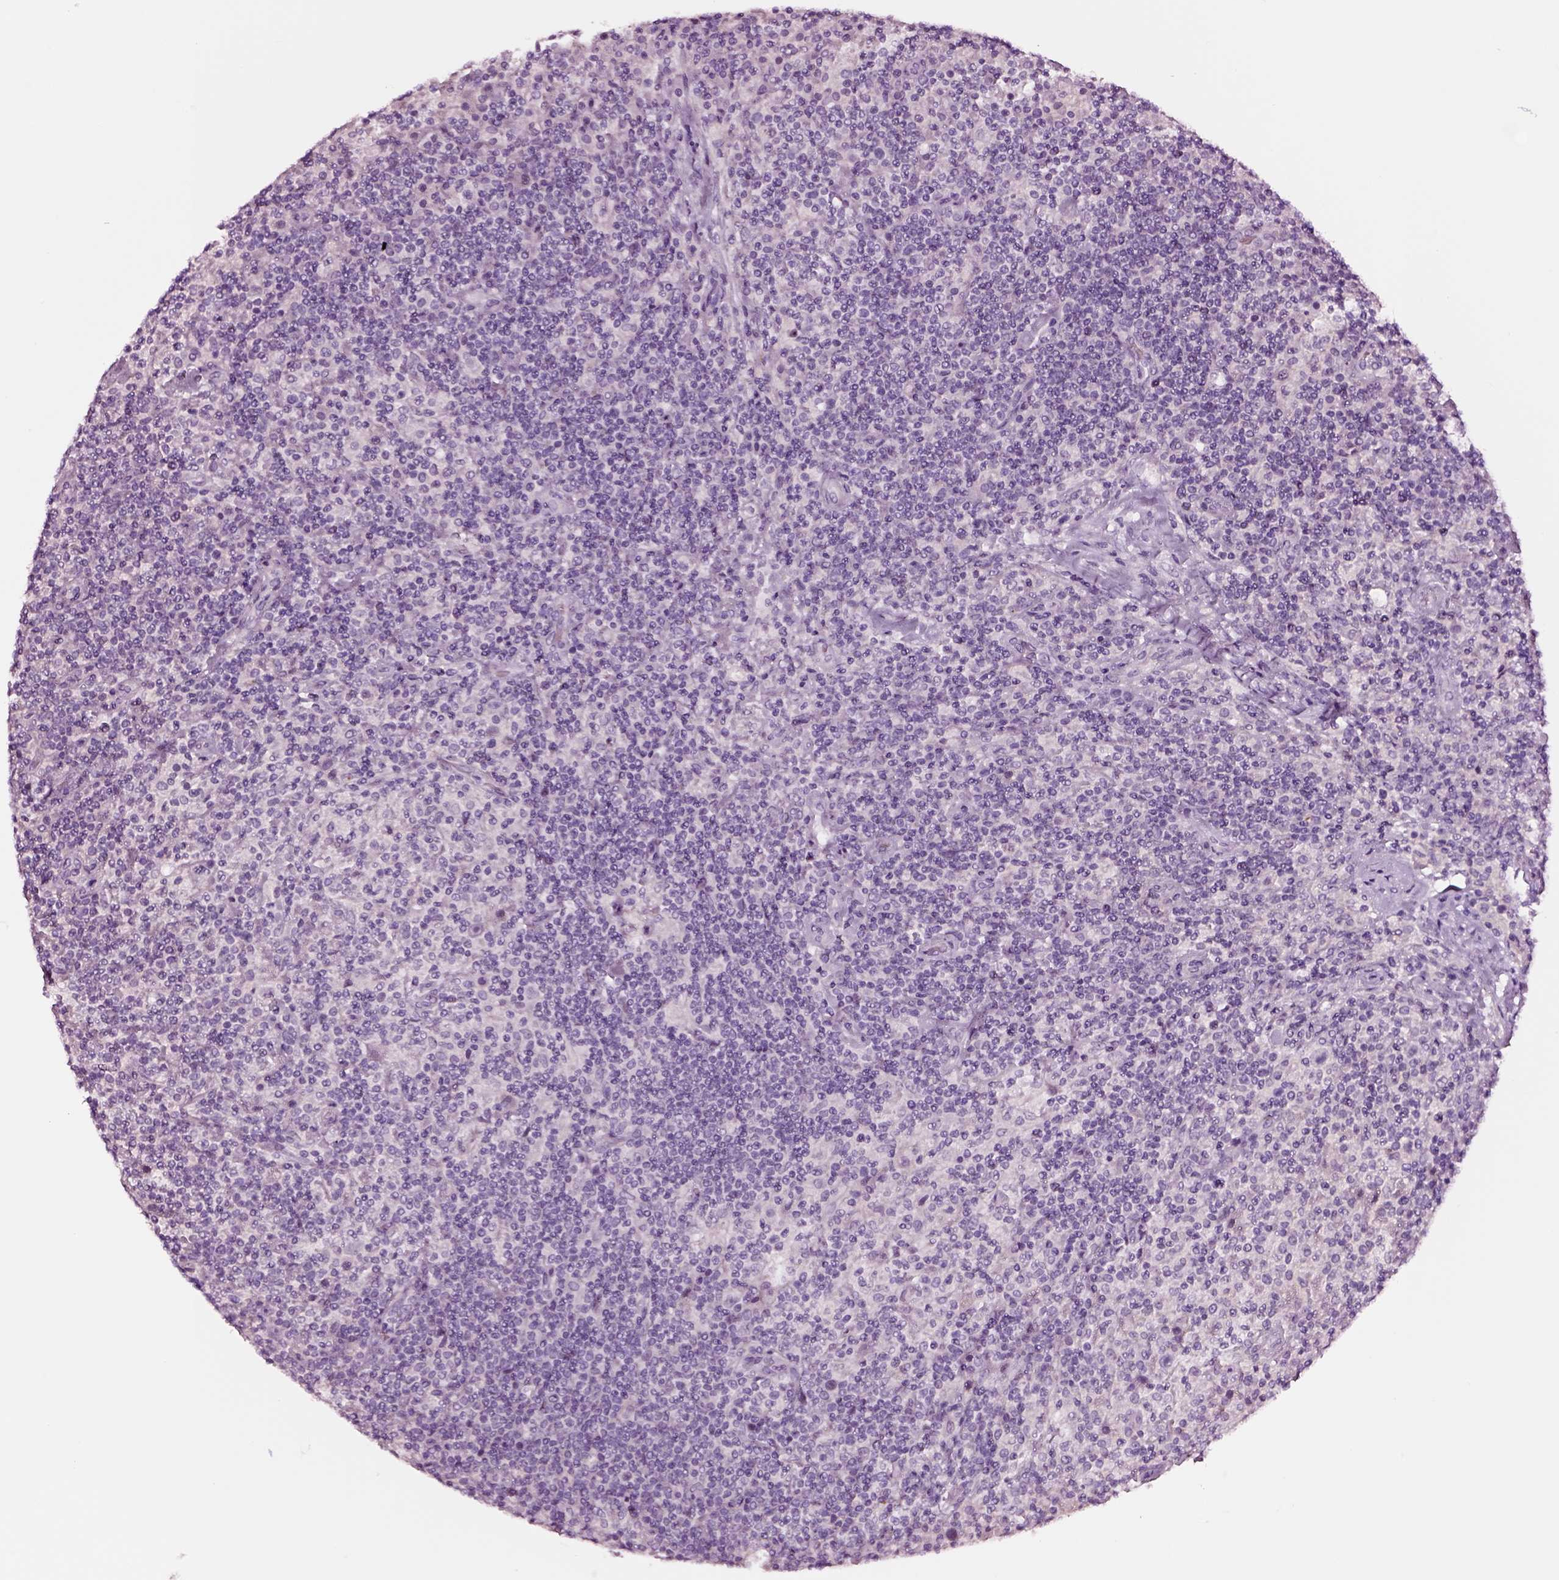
{"staining": {"intensity": "negative", "quantity": "none", "location": "none"}, "tissue": "lymphoma", "cell_type": "Tumor cells", "image_type": "cancer", "snomed": [{"axis": "morphology", "description": "Hodgkin's disease, NOS"}, {"axis": "topography", "description": "Lymph node"}], "caption": "Lymphoma stained for a protein using IHC reveals no staining tumor cells.", "gene": "SOX10", "patient": {"sex": "male", "age": 70}}